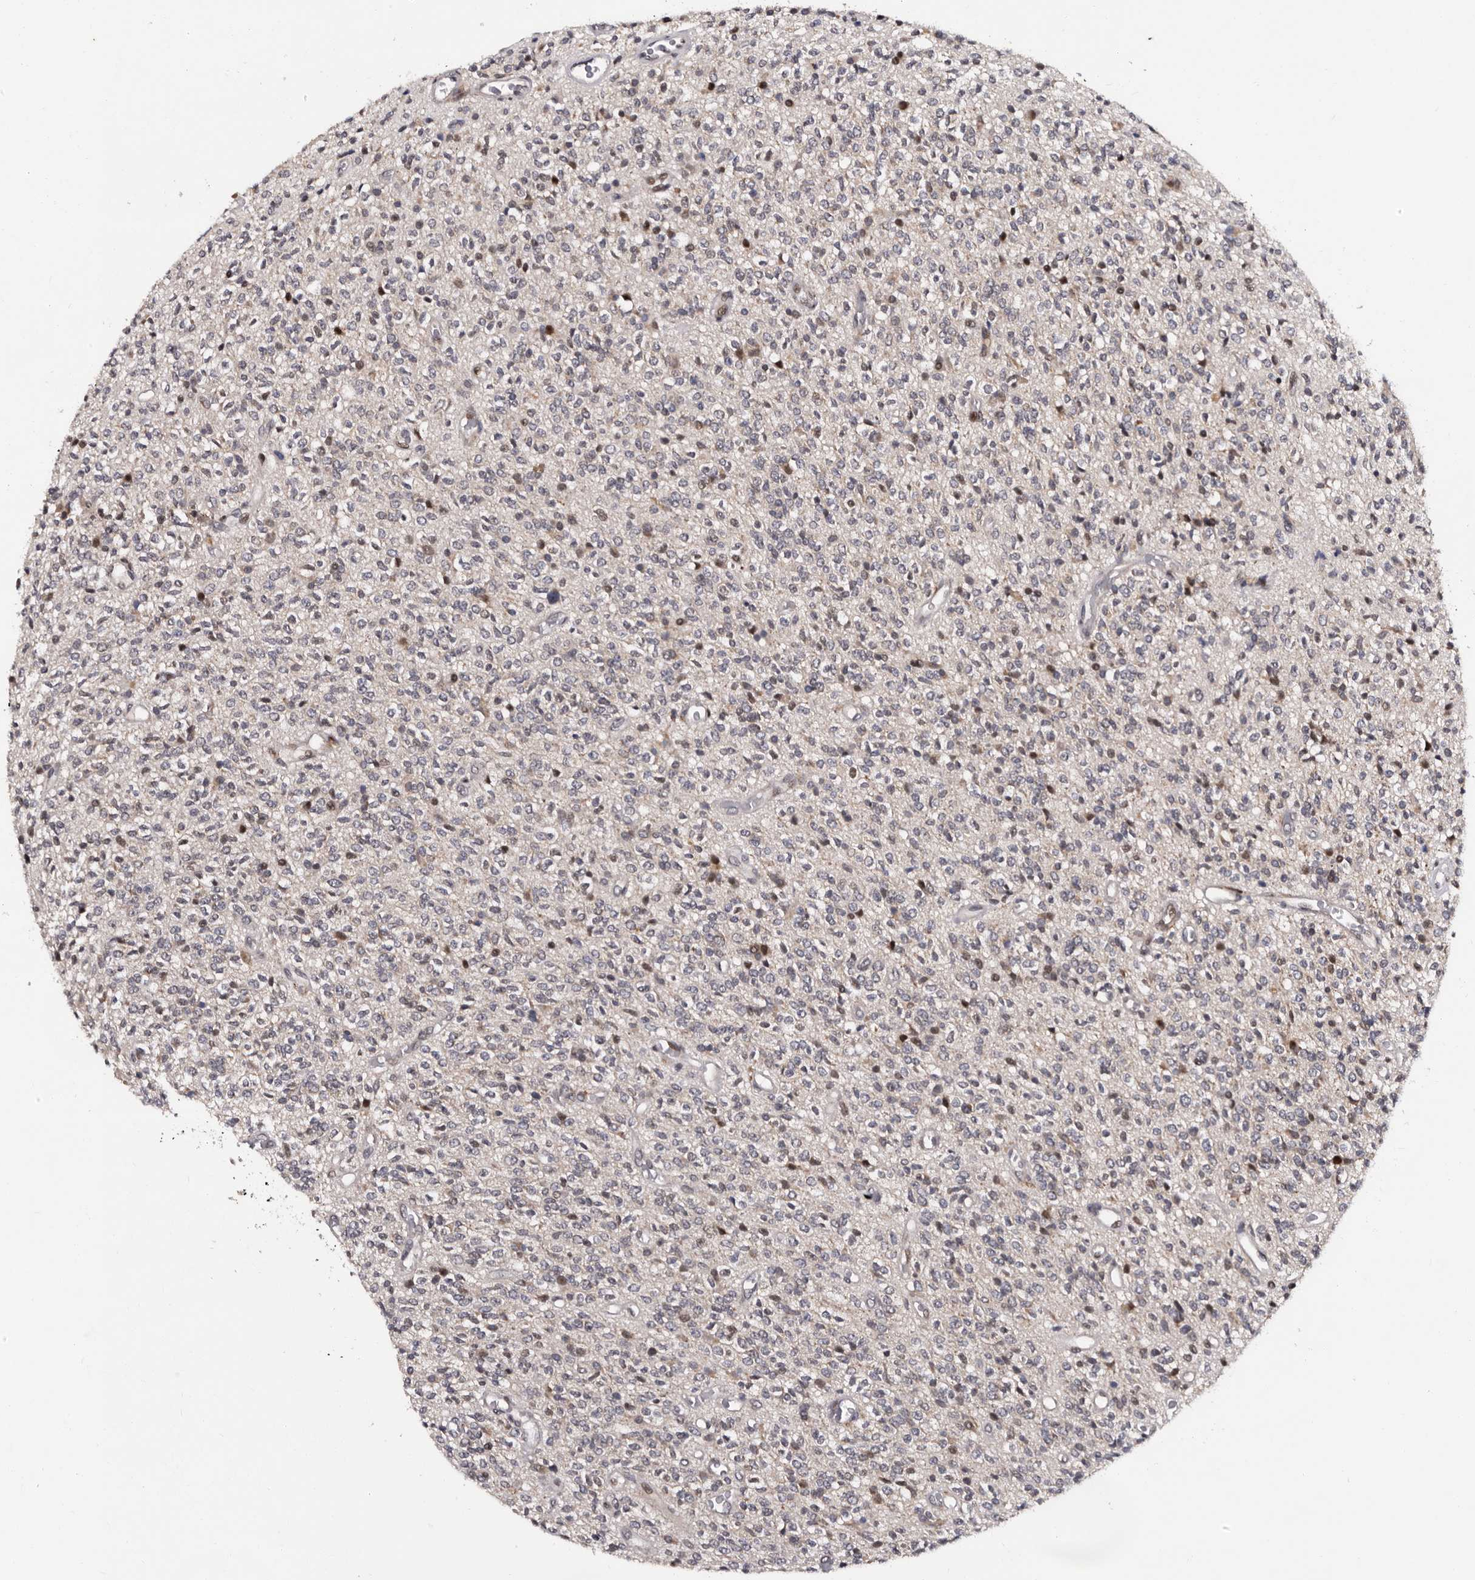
{"staining": {"intensity": "negative", "quantity": "none", "location": "none"}, "tissue": "glioma", "cell_type": "Tumor cells", "image_type": "cancer", "snomed": [{"axis": "morphology", "description": "Glioma, malignant, High grade"}, {"axis": "topography", "description": "Brain"}], "caption": "This is an IHC micrograph of human malignant high-grade glioma. There is no positivity in tumor cells.", "gene": "TNKS", "patient": {"sex": "male", "age": 34}}